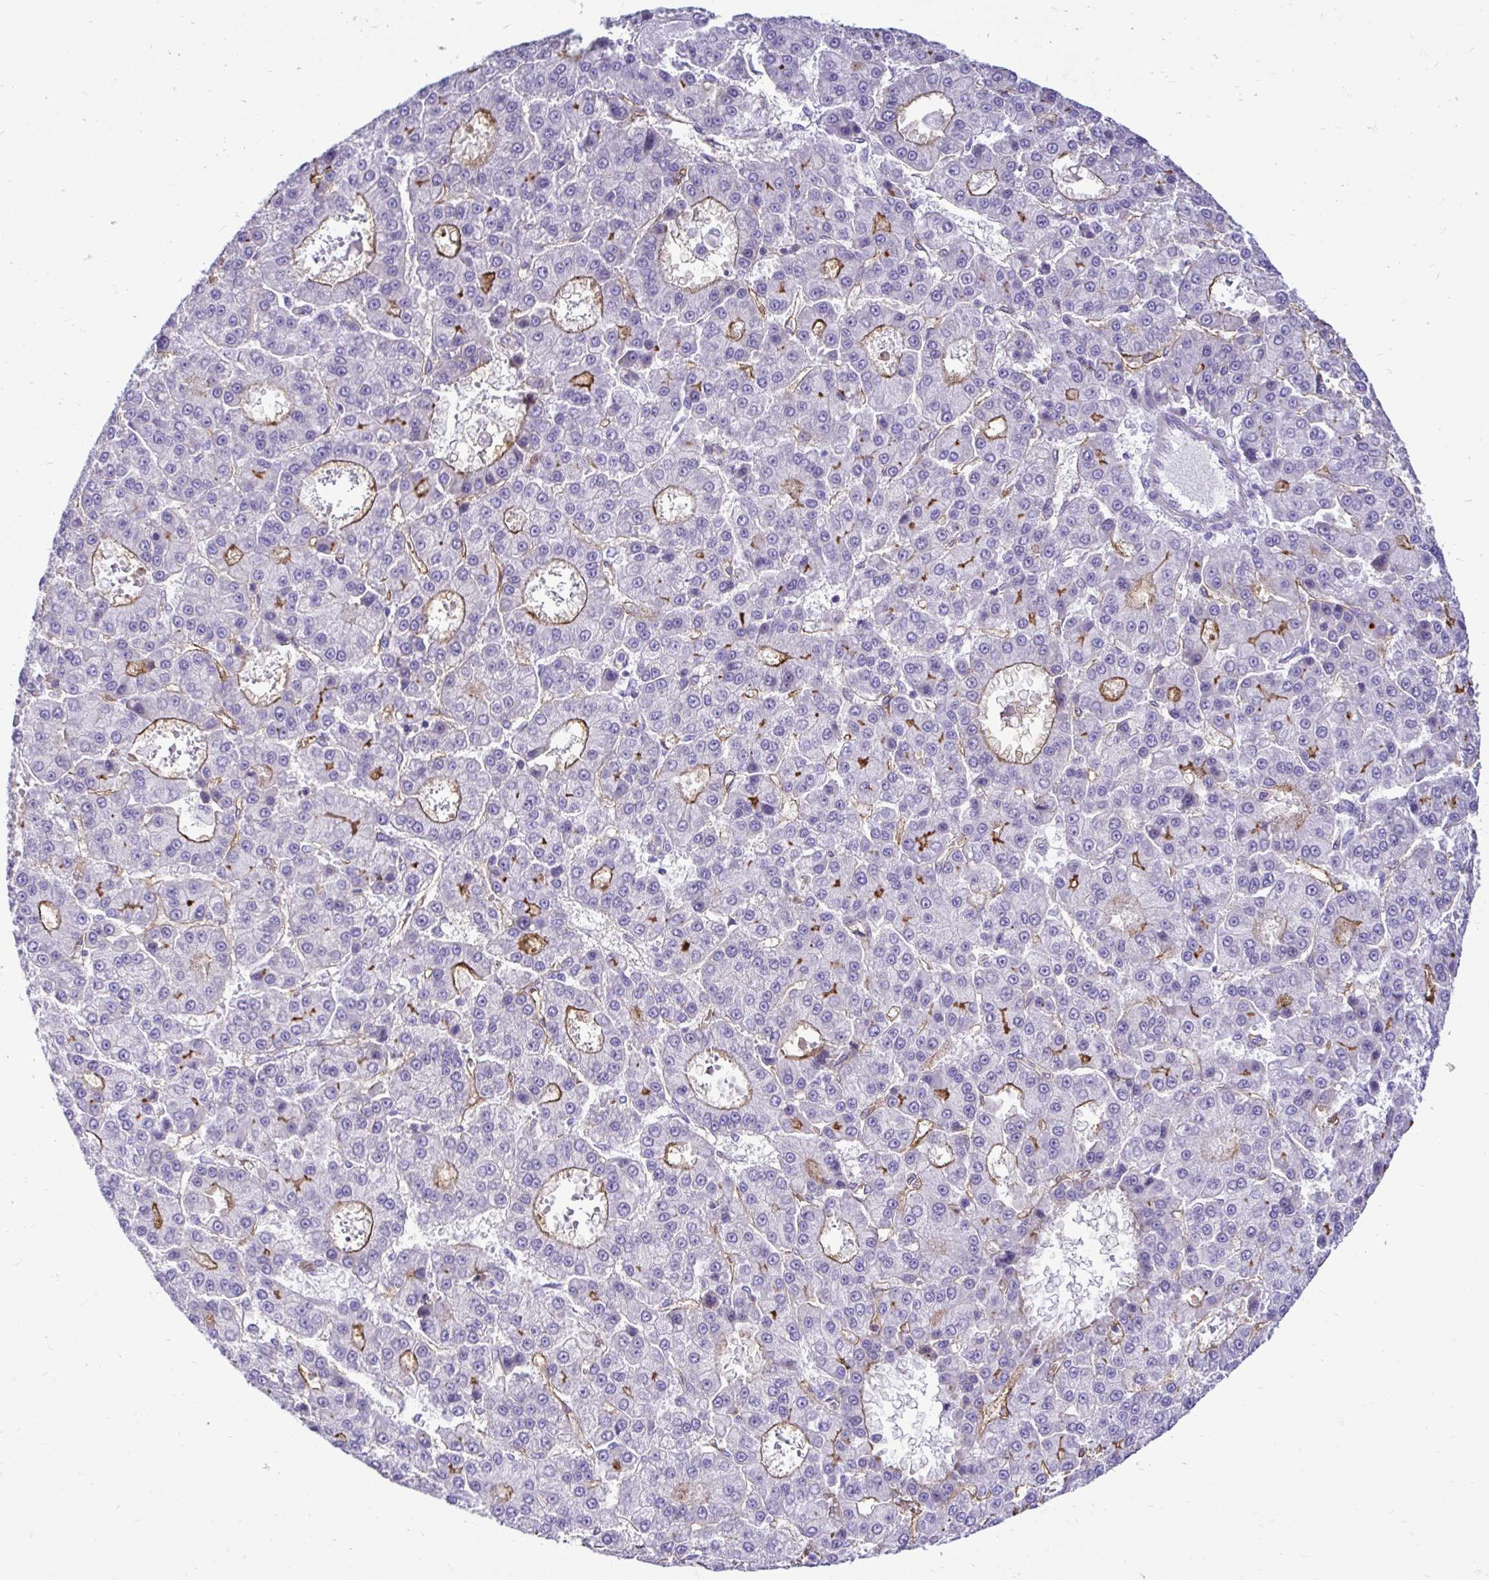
{"staining": {"intensity": "moderate", "quantity": "<25%", "location": "cytoplasmic/membranous"}, "tissue": "liver cancer", "cell_type": "Tumor cells", "image_type": "cancer", "snomed": [{"axis": "morphology", "description": "Carcinoma, Hepatocellular, NOS"}, {"axis": "topography", "description": "Liver"}], "caption": "High-power microscopy captured an immunohistochemistry micrograph of liver cancer (hepatocellular carcinoma), revealing moderate cytoplasmic/membranous positivity in about <25% of tumor cells.", "gene": "ABCG2", "patient": {"sex": "male", "age": 70}}